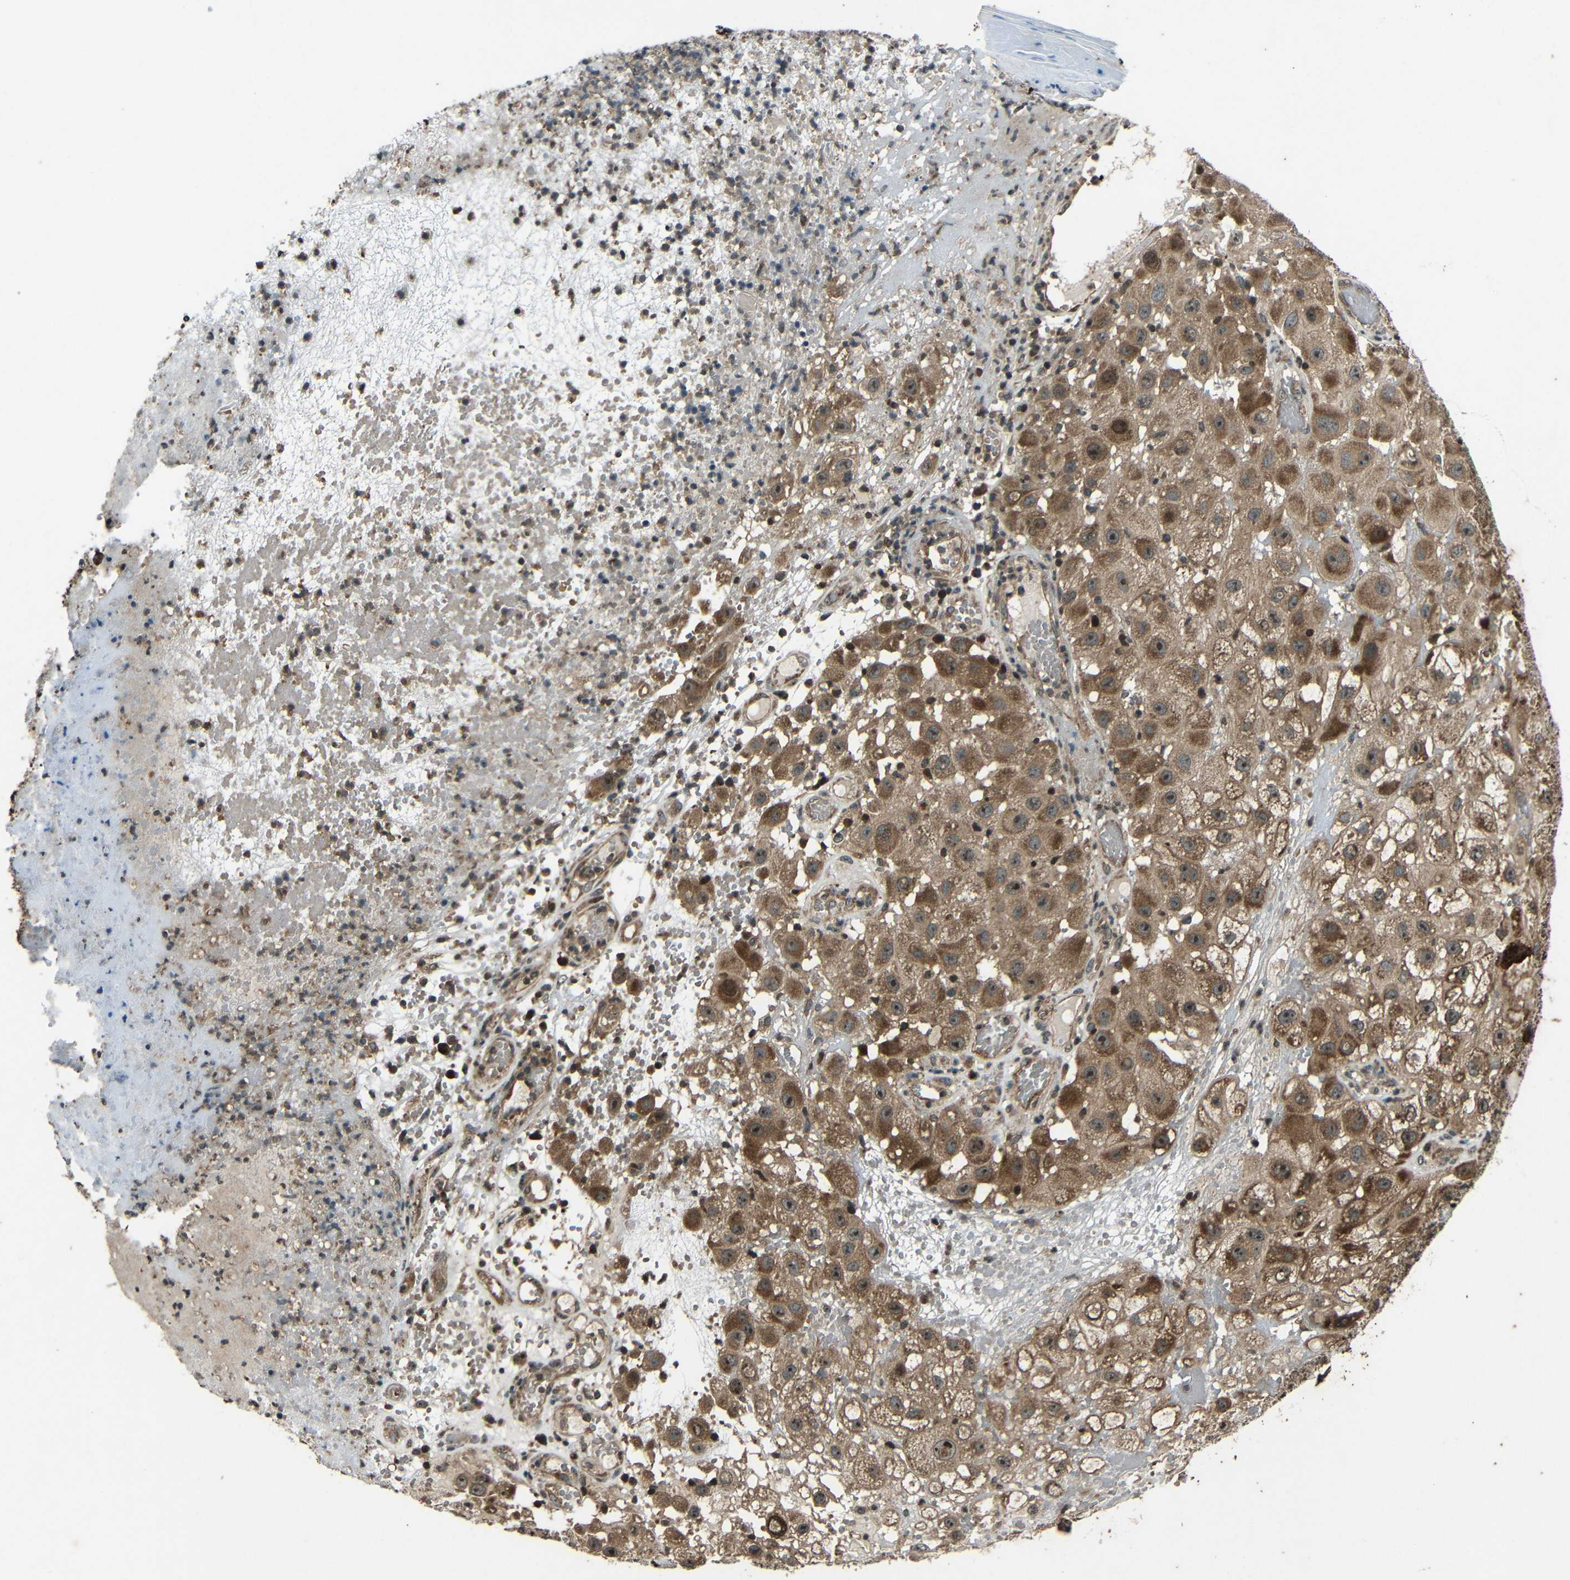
{"staining": {"intensity": "moderate", "quantity": ">75%", "location": "cytoplasmic/membranous,nuclear"}, "tissue": "melanoma", "cell_type": "Tumor cells", "image_type": "cancer", "snomed": [{"axis": "morphology", "description": "Malignant melanoma, NOS"}, {"axis": "topography", "description": "Skin"}], "caption": "Immunohistochemical staining of human melanoma demonstrates medium levels of moderate cytoplasmic/membranous and nuclear positivity in about >75% of tumor cells.", "gene": "PLK2", "patient": {"sex": "female", "age": 81}}